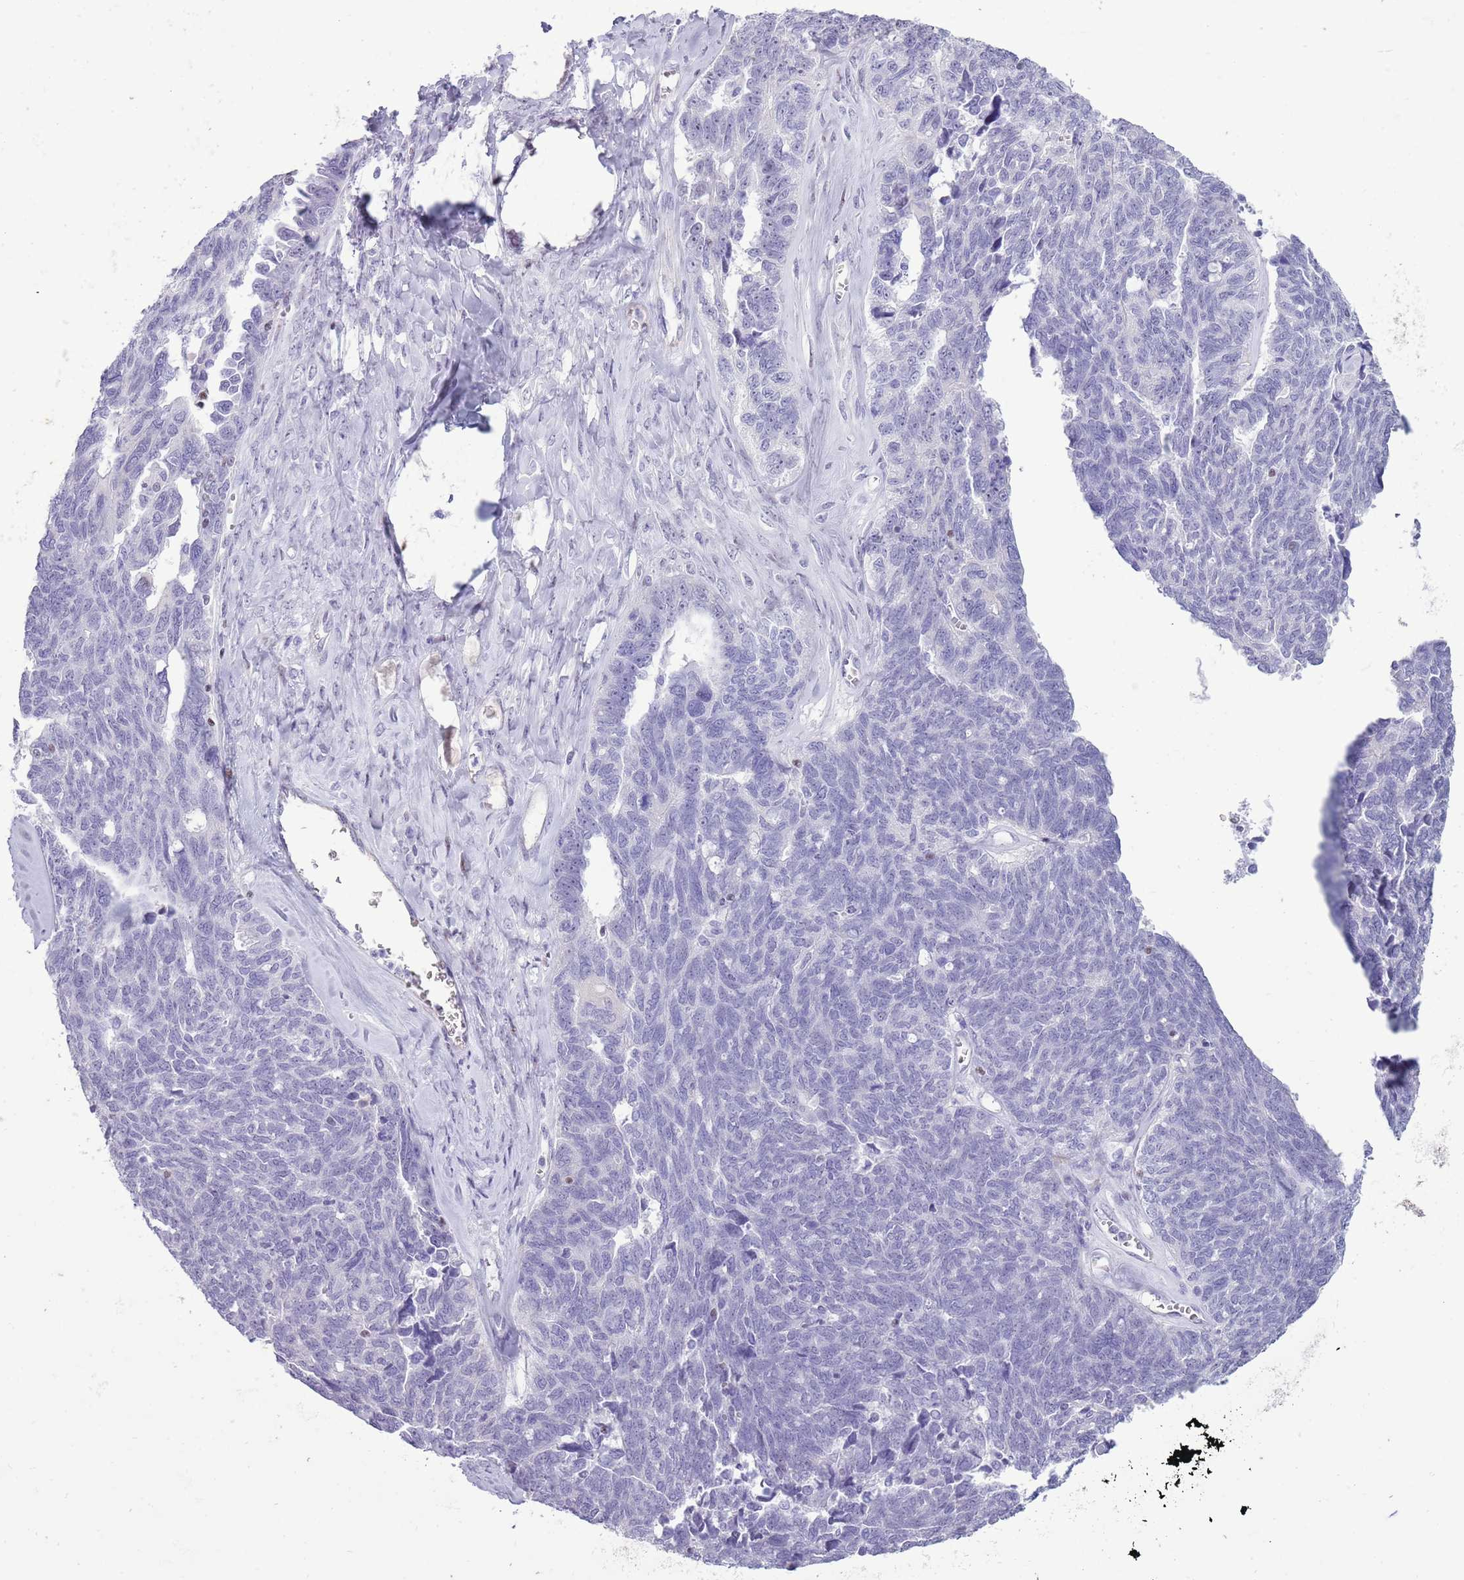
{"staining": {"intensity": "negative", "quantity": "none", "location": "none"}, "tissue": "ovarian cancer", "cell_type": "Tumor cells", "image_type": "cancer", "snomed": [{"axis": "morphology", "description": "Cystadenocarcinoma, serous, NOS"}, {"axis": "topography", "description": "Ovary"}], "caption": "An immunohistochemistry photomicrograph of ovarian cancer (serous cystadenocarcinoma) is shown. There is no staining in tumor cells of ovarian cancer (serous cystadenocarcinoma).", "gene": "BCL11B", "patient": {"sex": "female", "age": 79}}